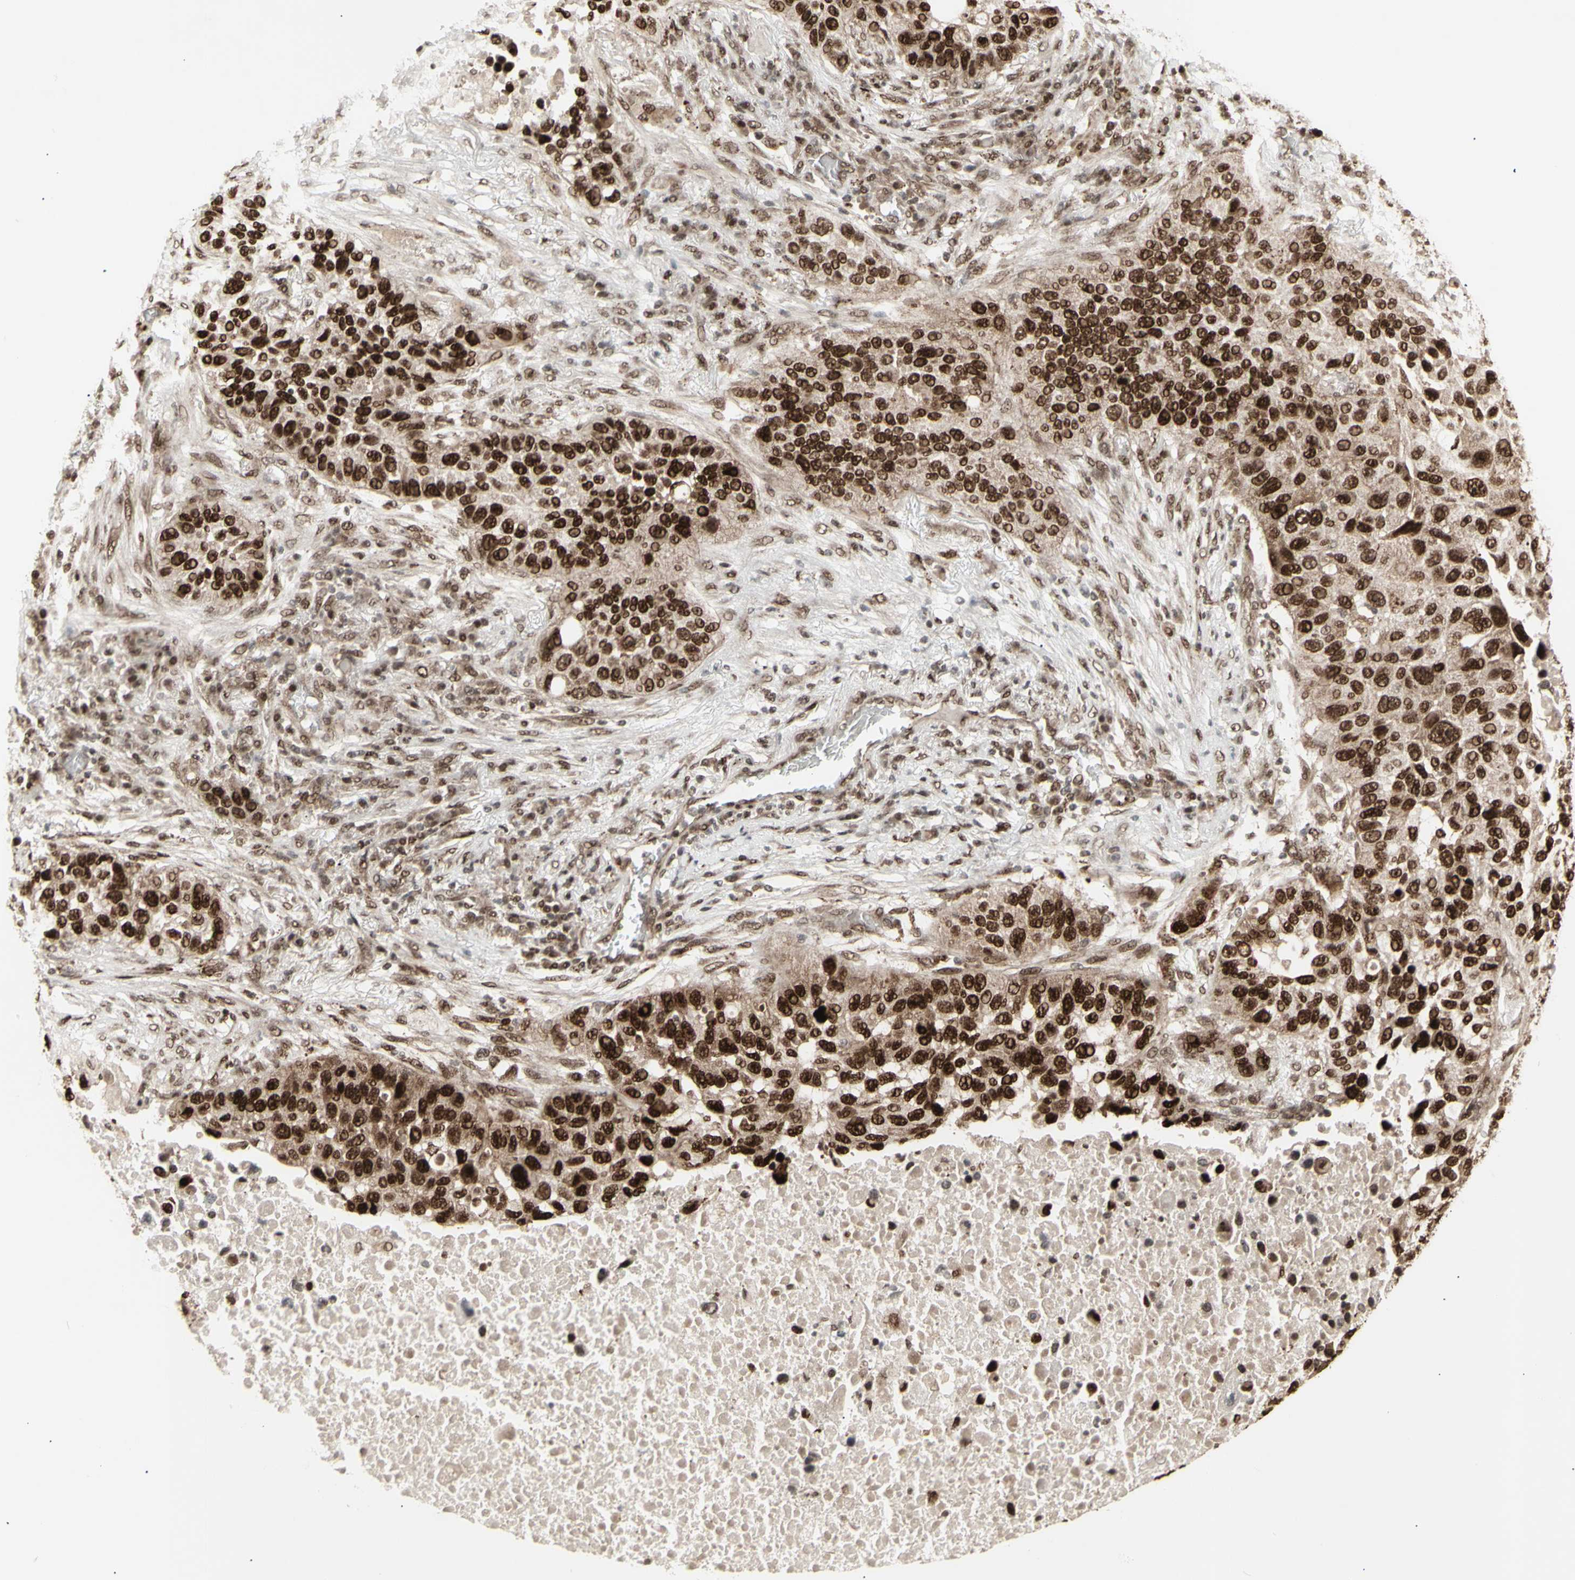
{"staining": {"intensity": "strong", "quantity": ">75%", "location": "cytoplasmic/membranous,nuclear"}, "tissue": "lung cancer", "cell_type": "Tumor cells", "image_type": "cancer", "snomed": [{"axis": "morphology", "description": "Squamous cell carcinoma, NOS"}, {"axis": "topography", "description": "Lung"}], "caption": "High-power microscopy captured an immunohistochemistry (IHC) histopathology image of lung squamous cell carcinoma, revealing strong cytoplasmic/membranous and nuclear expression in approximately >75% of tumor cells.", "gene": "CBX1", "patient": {"sex": "male", "age": 57}}